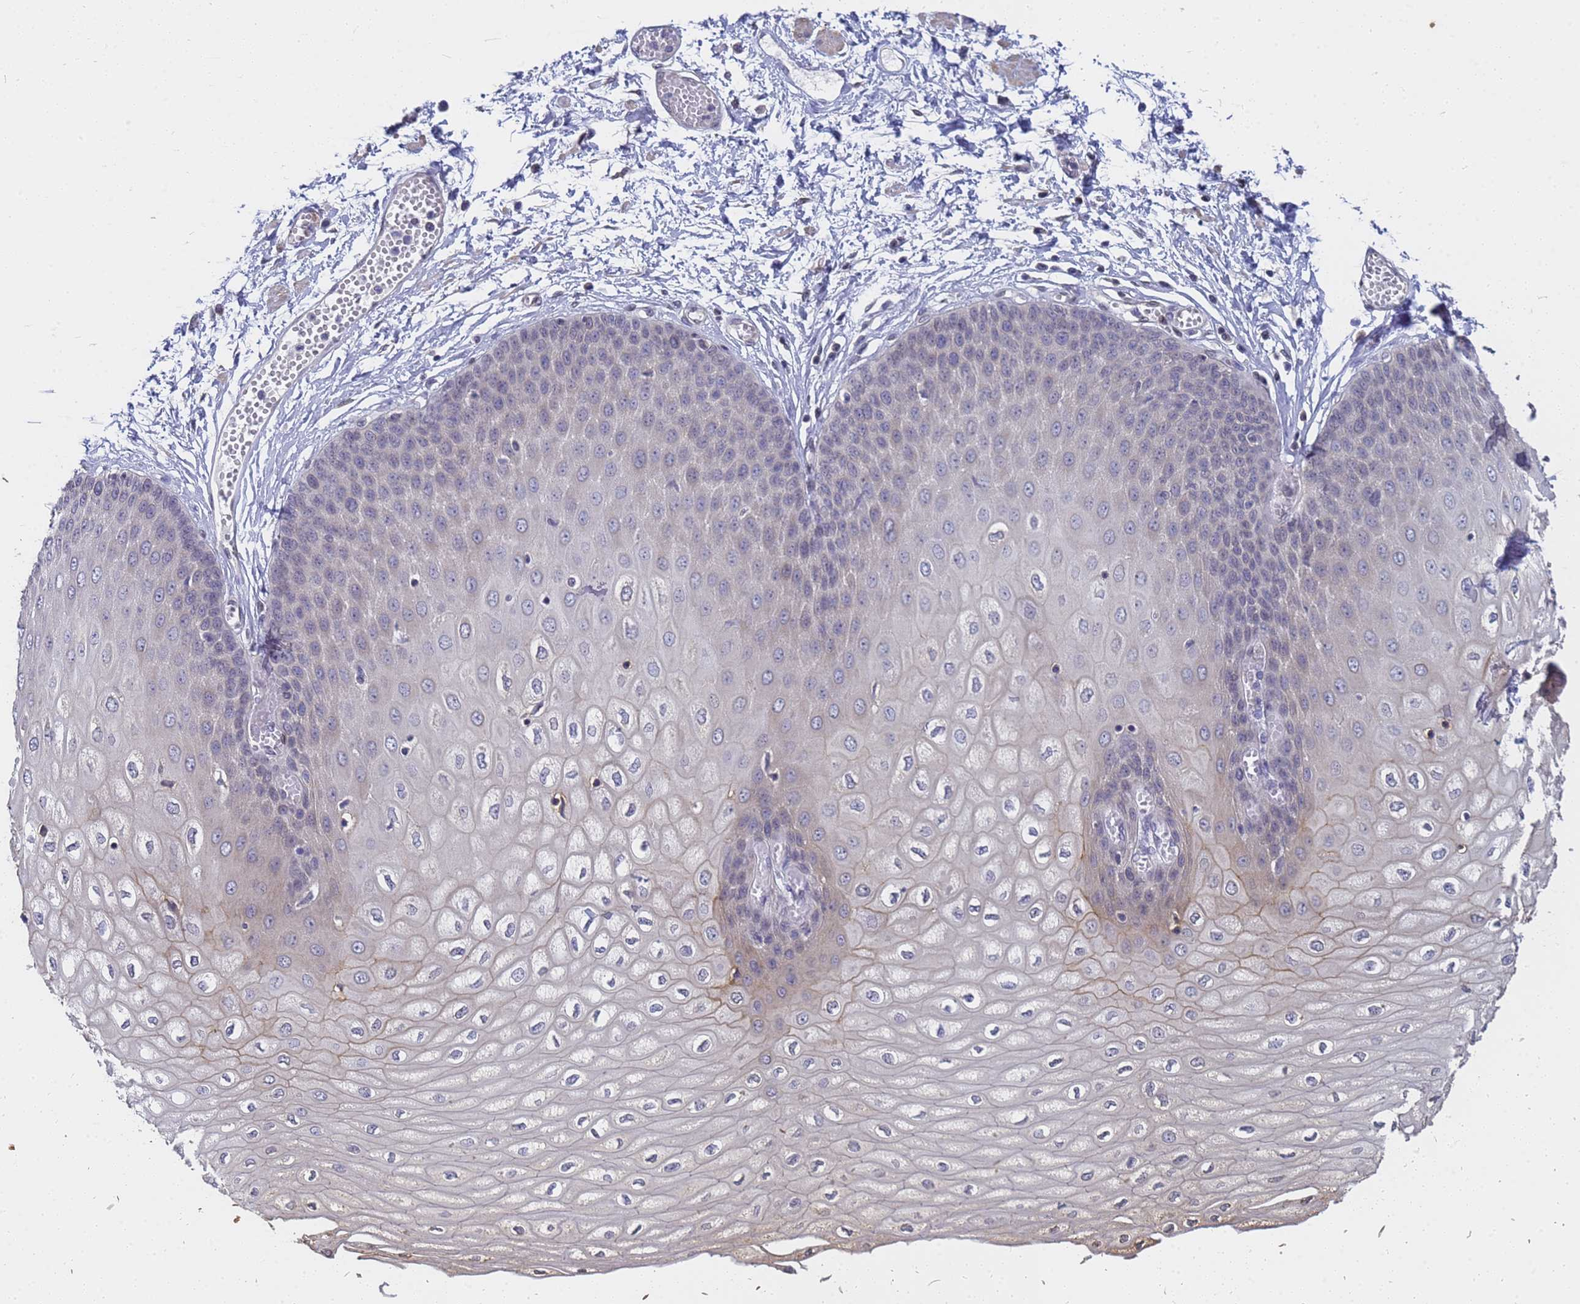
{"staining": {"intensity": "weak", "quantity": "<25%", "location": "cytoplasmic/membranous"}, "tissue": "esophagus", "cell_type": "Squamous epithelial cells", "image_type": "normal", "snomed": [{"axis": "morphology", "description": "Normal tissue, NOS"}, {"axis": "topography", "description": "Esophagus"}], "caption": "Image shows no significant protein positivity in squamous epithelial cells of unremarkable esophagus. (DAB (3,3'-diaminobenzidine) immunohistochemistry (IHC) with hematoxylin counter stain).", "gene": "FAM166B", "patient": {"sex": "male", "age": 60}}